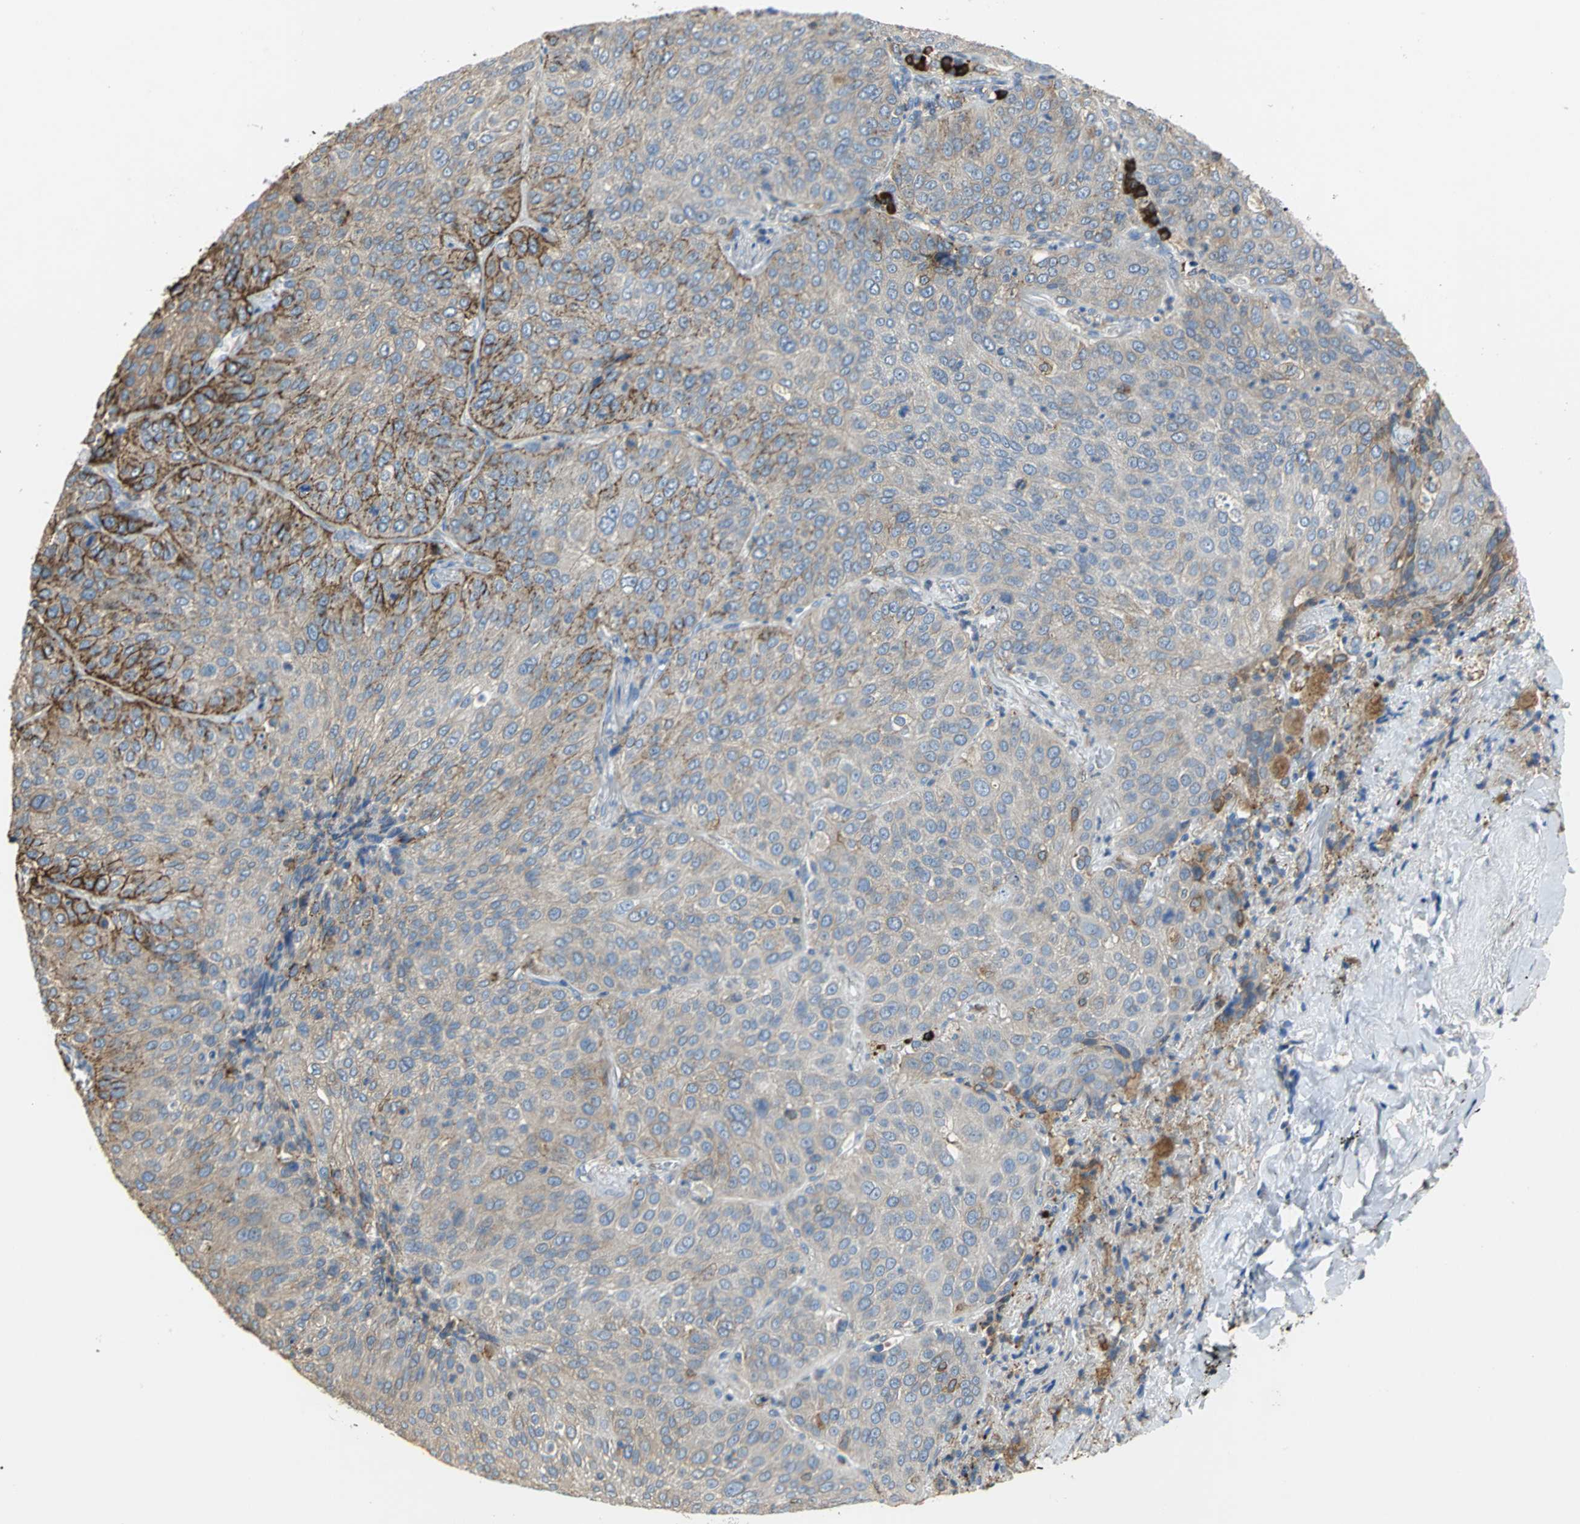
{"staining": {"intensity": "weak", "quantity": ">75%", "location": "cytoplasmic/membranous"}, "tissue": "lung cancer", "cell_type": "Tumor cells", "image_type": "cancer", "snomed": [{"axis": "morphology", "description": "Squamous cell carcinoma, NOS"}, {"axis": "topography", "description": "Lung"}], "caption": "DAB immunohistochemical staining of human lung cancer shows weak cytoplasmic/membranous protein positivity in about >75% of tumor cells. (DAB IHC with brightfield microscopy, high magnification).", "gene": "SDF2L1", "patient": {"sex": "male", "age": 54}}